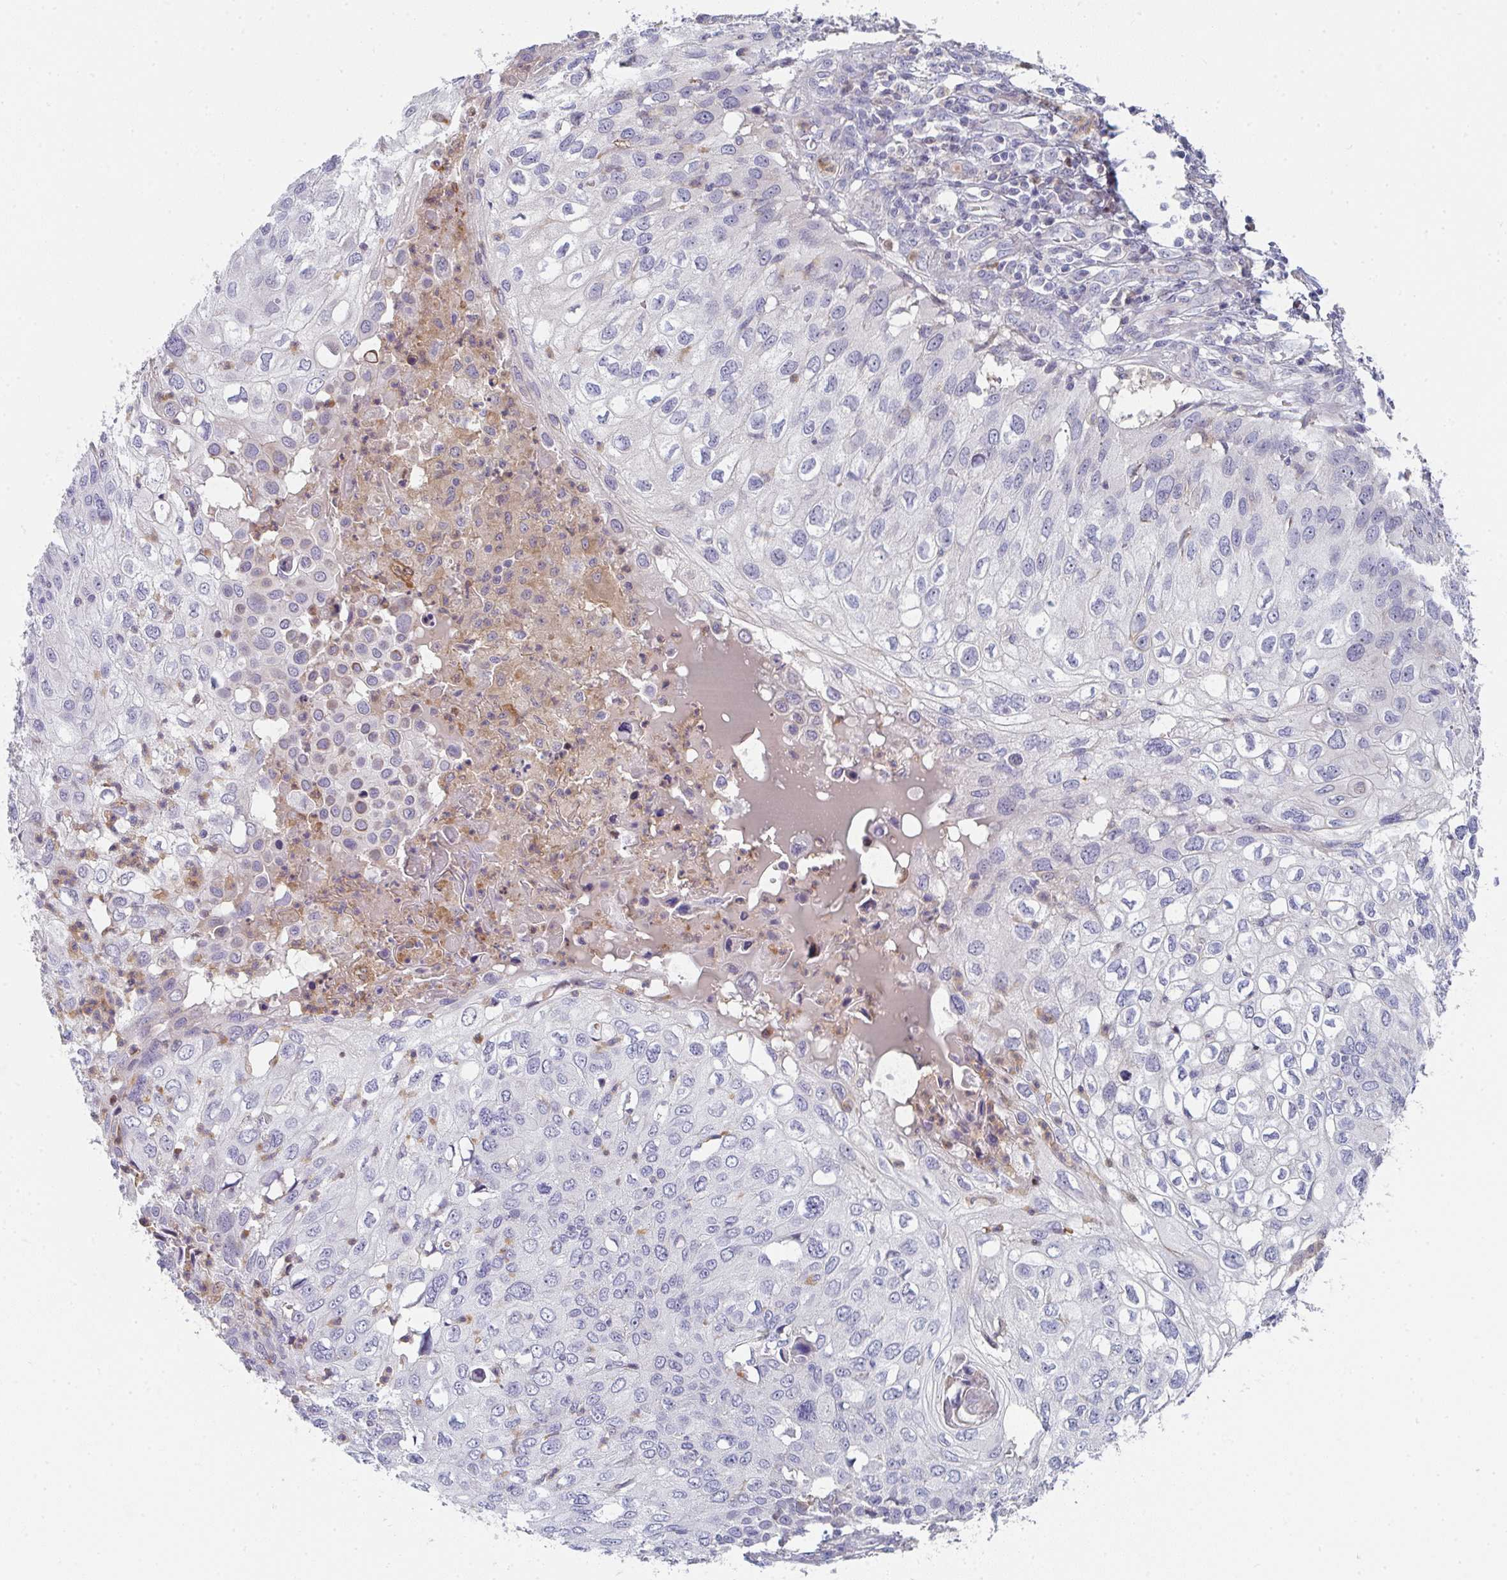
{"staining": {"intensity": "negative", "quantity": "none", "location": "none"}, "tissue": "skin cancer", "cell_type": "Tumor cells", "image_type": "cancer", "snomed": [{"axis": "morphology", "description": "Squamous cell carcinoma, NOS"}, {"axis": "topography", "description": "Skin"}], "caption": "The image displays no staining of tumor cells in skin cancer (squamous cell carcinoma).", "gene": "KLHL33", "patient": {"sex": "male", "age": 87}}